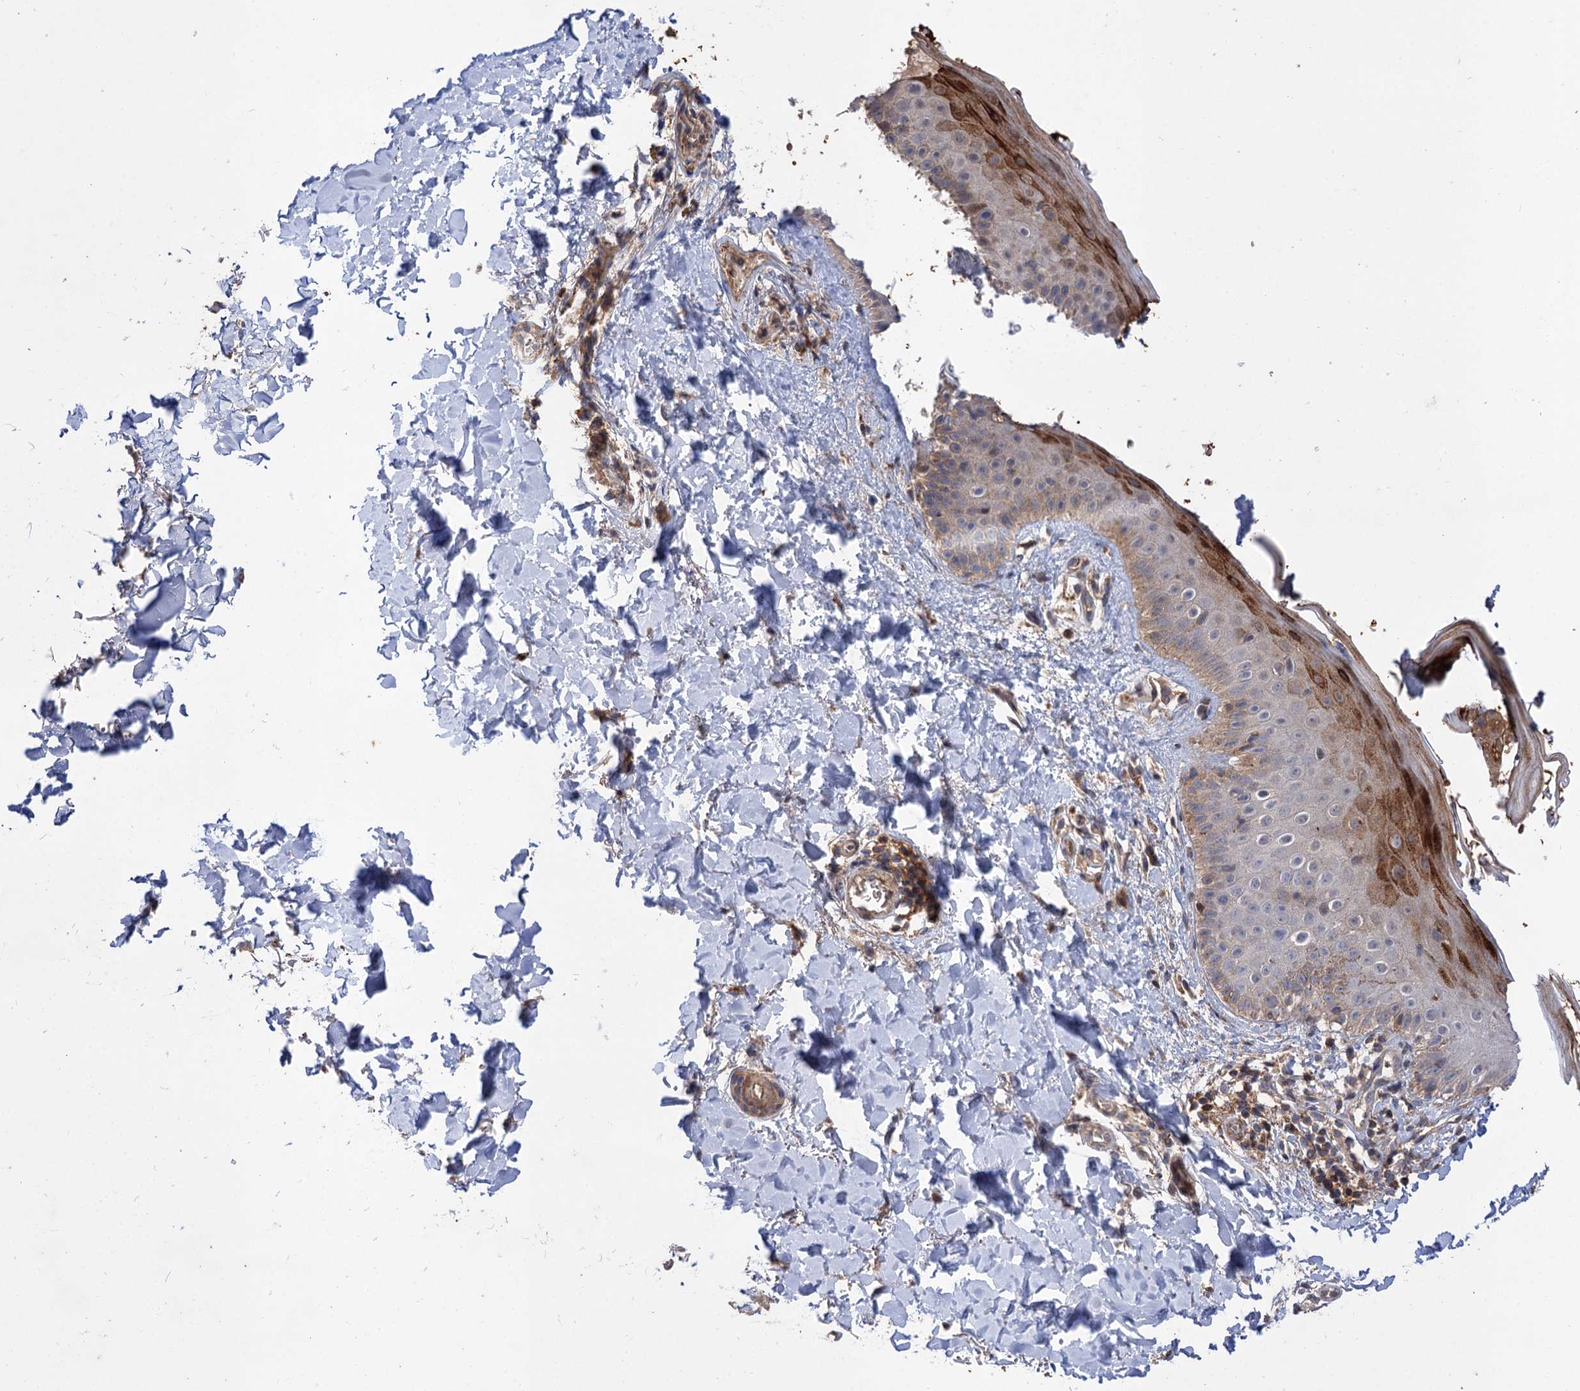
{"staining": {"intensity": "moderate", "quantity": ">75%", "location": "cytoplasmic/membranous"}, "tissue": "skin", "cell_type": "Fibroblasts", "image_type": "normal", "snomed": [{"axis": "morphology", "description": "Normal tissue, NOS"}, {"axis": "topography", "description": "Skin"}], "caption": "Fibroblasts display medium levels of moderate cytoplasmic/membranous expression in about >75% of cells in benign human skin.", "gene": "FBXW8", "patient": {"sex": "male", "age": 52}}